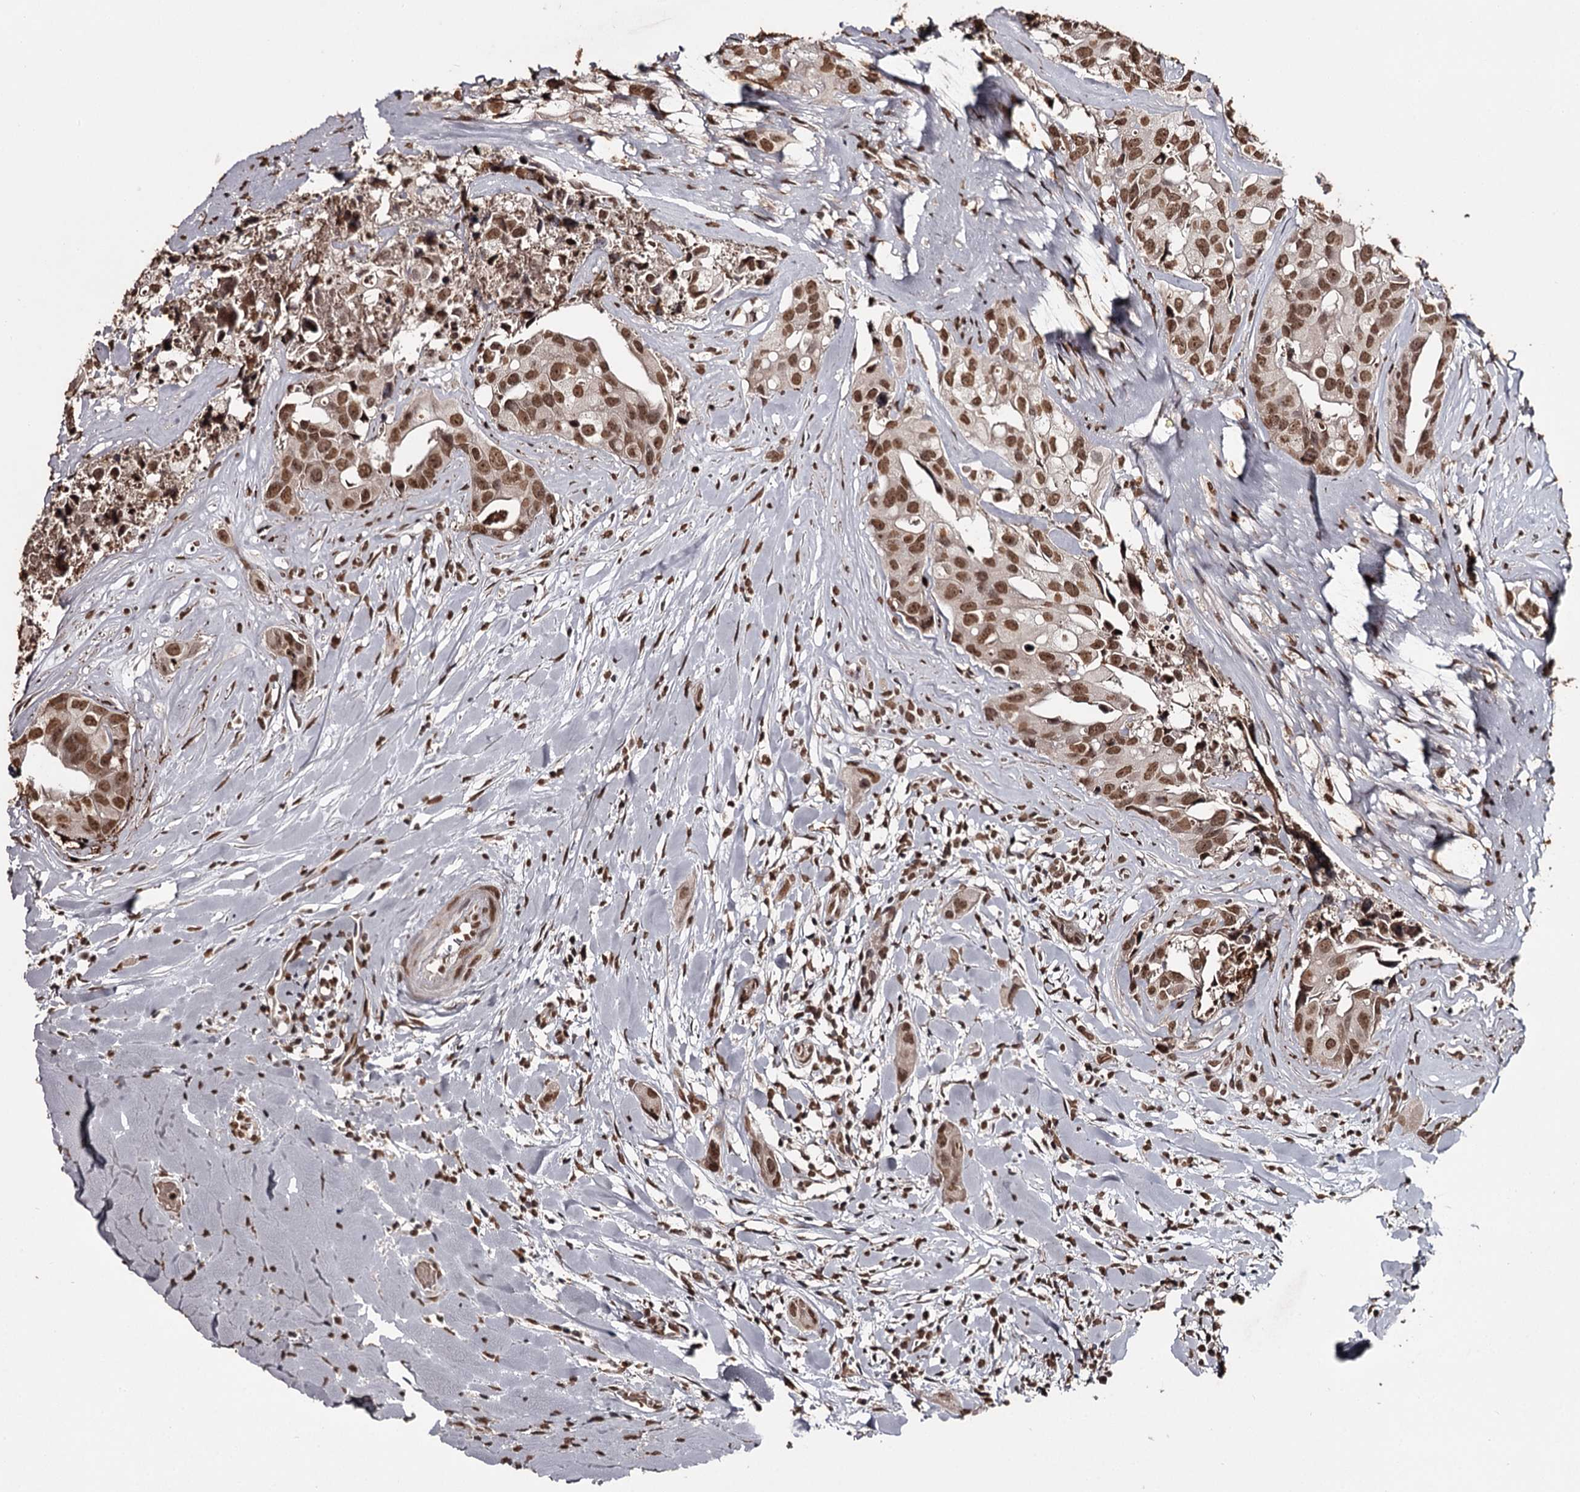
{"staining": {"intensity": "strong", "quantity": ">75%", "location": "nuclear"}, "tissue": "head and neck cancer", "cell_type": "Tumor cells", "image_type": "cancer", "snomed": [{"axis": "morphology", "description": "Adenocarcinoma, NOS"}, {"axis": "morphology", "description": "Adenocarcinoma, metastatic, NOS"}, {"axis": "topography", "description": "Head-Neck"}], "caption": "This is a photomicrograph of immunohistochemistry (IHC) staining of head and neck cancer (metastatic adenocarcinoma), which shows strong expression in the nuclear of tumor cells.", "gene": "THYN1", "patient": {"sex": "male", "age": 75}}